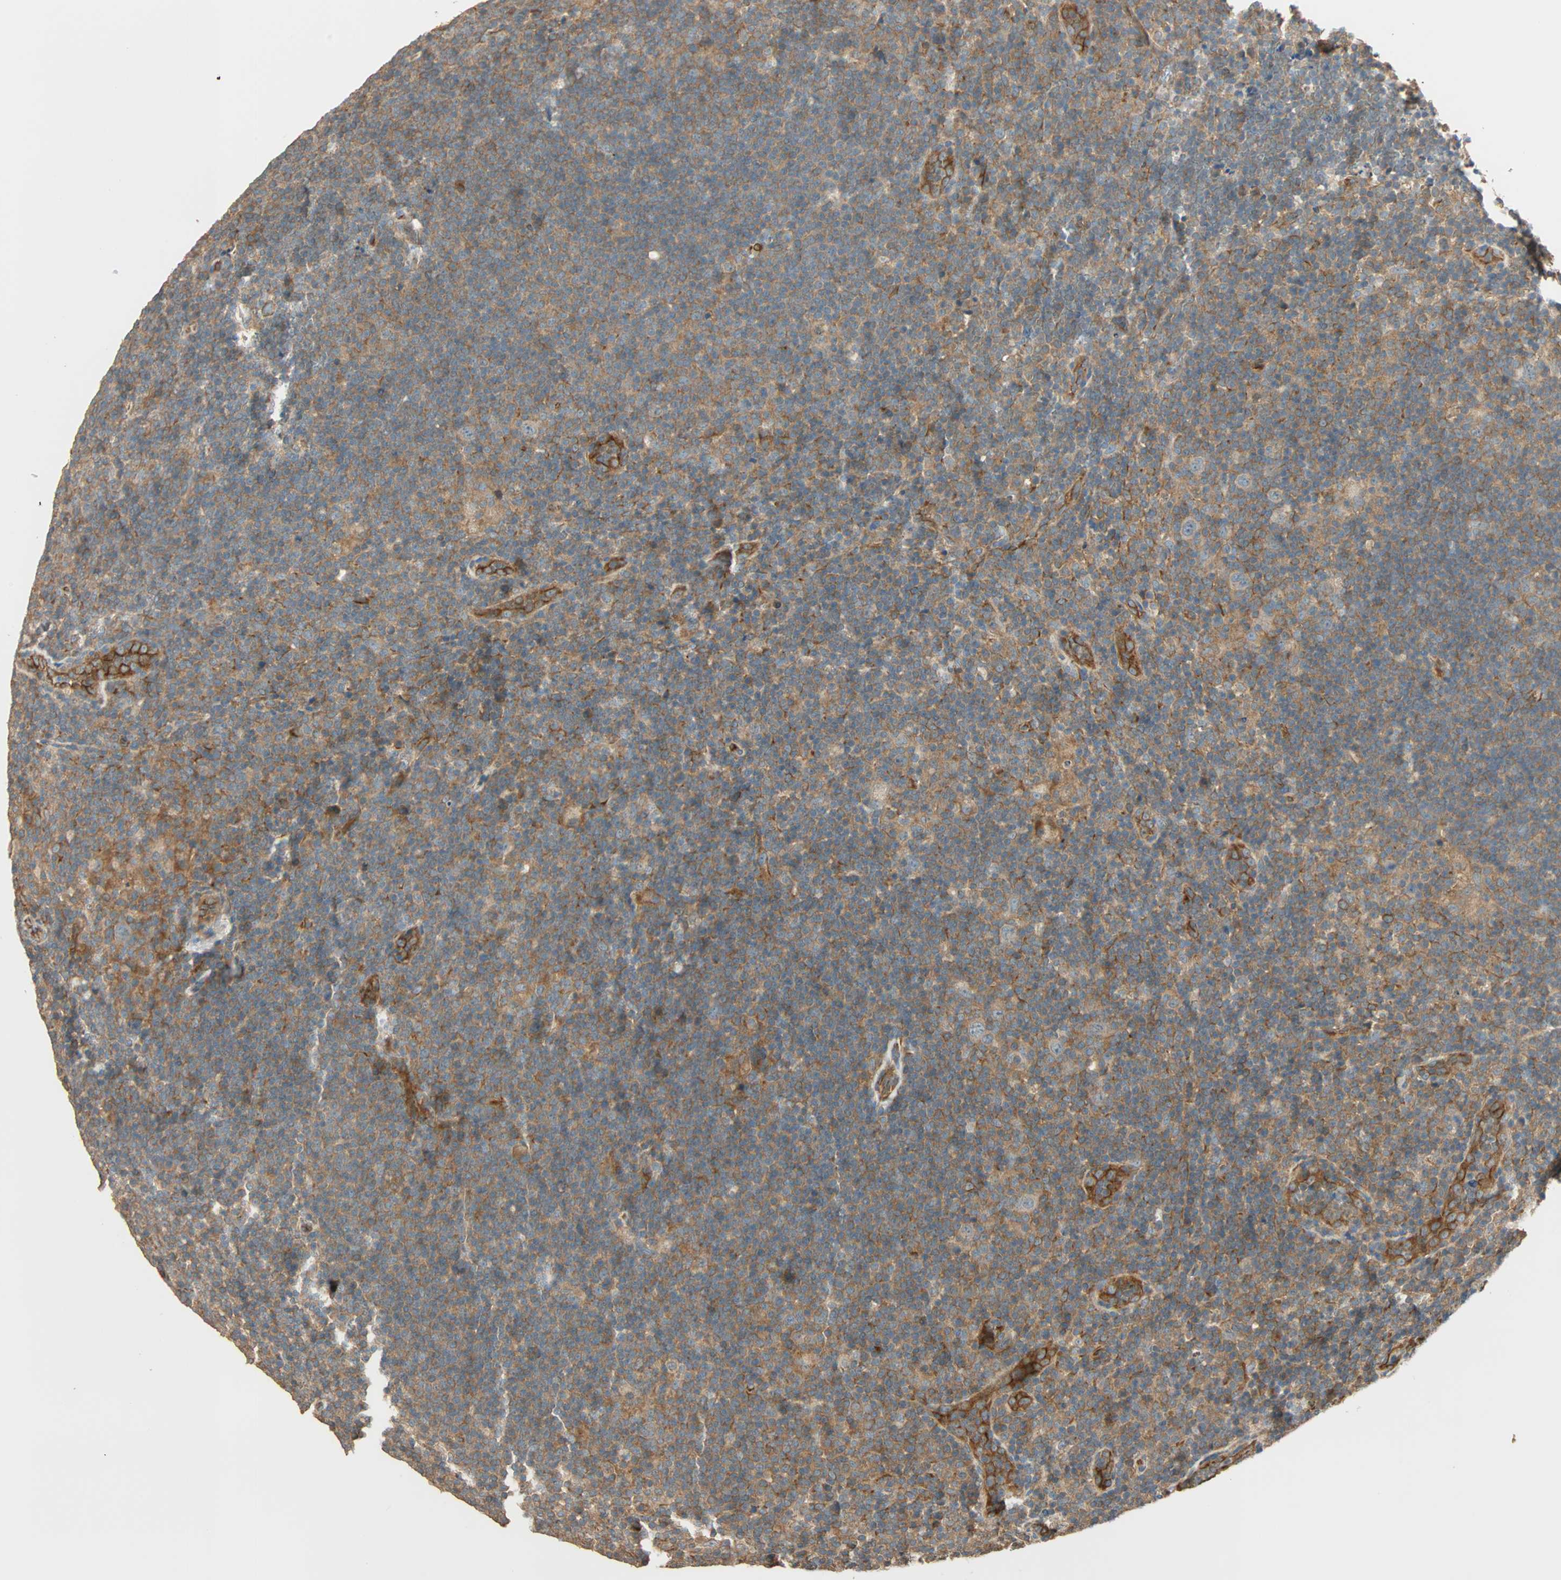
{"staining": {"intensity": "weak", "quantity": ">75%", "location": "cytoplasmic/membranous"}, "tissue": "lymphoma", "cell_type": "Tumor cells", "image_type": "cancer", "snomed": [{"axis": "morphology", "description": "Hodgkin's disease, NOS"}, {"axis": "topography", "description": "Lymph node"}], "caption": "High-power microscopy captured an IHC image of Hodgkin's disease, revealing weak cytoplasmic/membranous expression in approximately >75% of tumor cells.", "gene": "GALK1", "patient": {"sex": "female", "age": 57}}